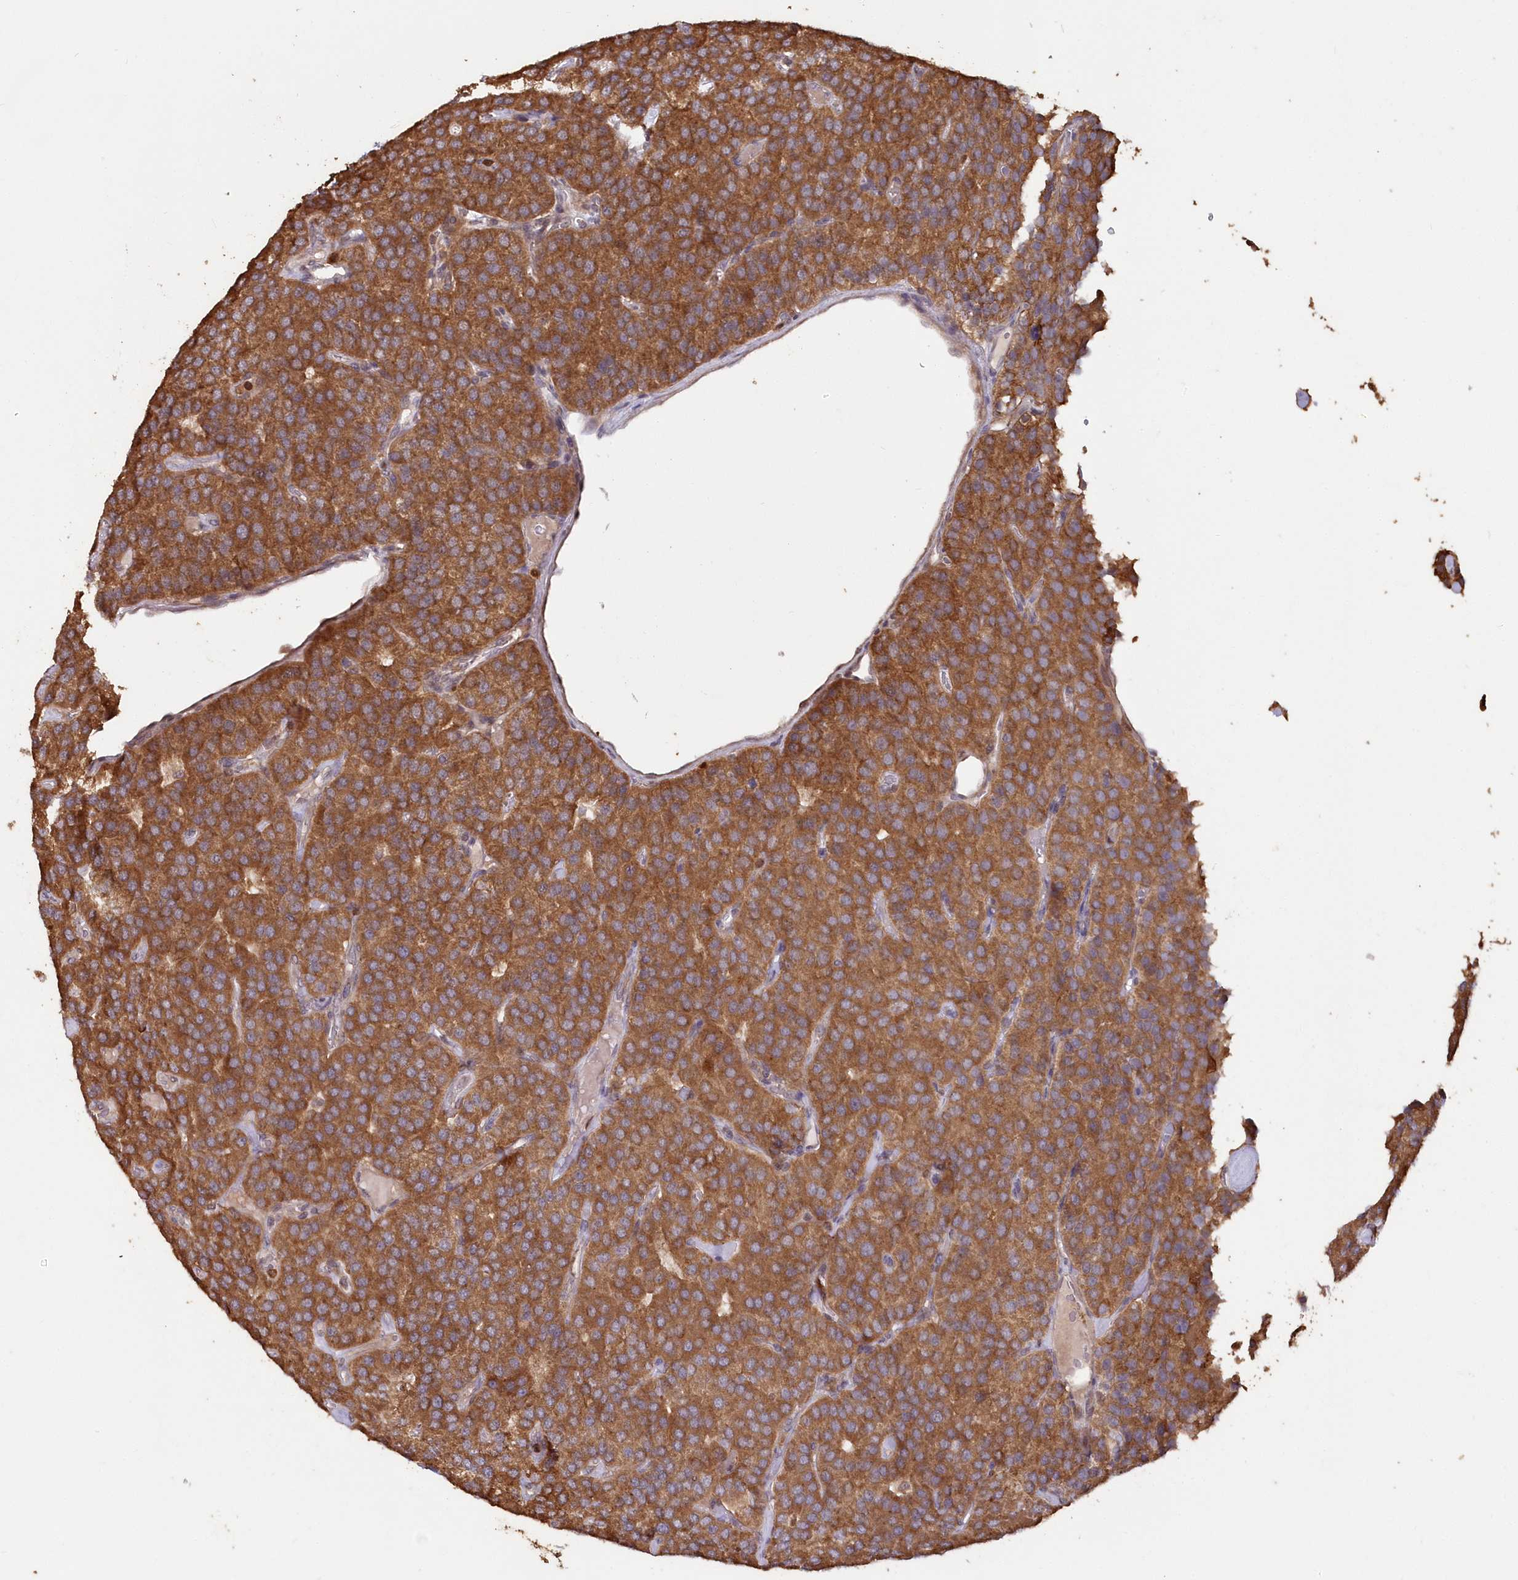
{"staining": {"intensity": "strong", "quantity": "25%-75%", "location": "cytoplasmic/membranous"}, "tissue": "parathyroid gland", "cell_type": "Glandular cells", "image_type": "normal", "snomed": [{"axis": "morphology", "description": "Normal tissue, NOS"}, {"axis": "morphology", "description": "Adenoma, NOS"}, {"axis": "topography", "description": "Parathyroid gland"}], "caption": "Immunohistochemistry (IHC) of normal parathyroid gland shows high levels of strong cytoplasmic/membranous positivity in about 25%-75% of glandular cells.", "gene": "SNED1", "patient": {"sex": "female", "age": 86}}